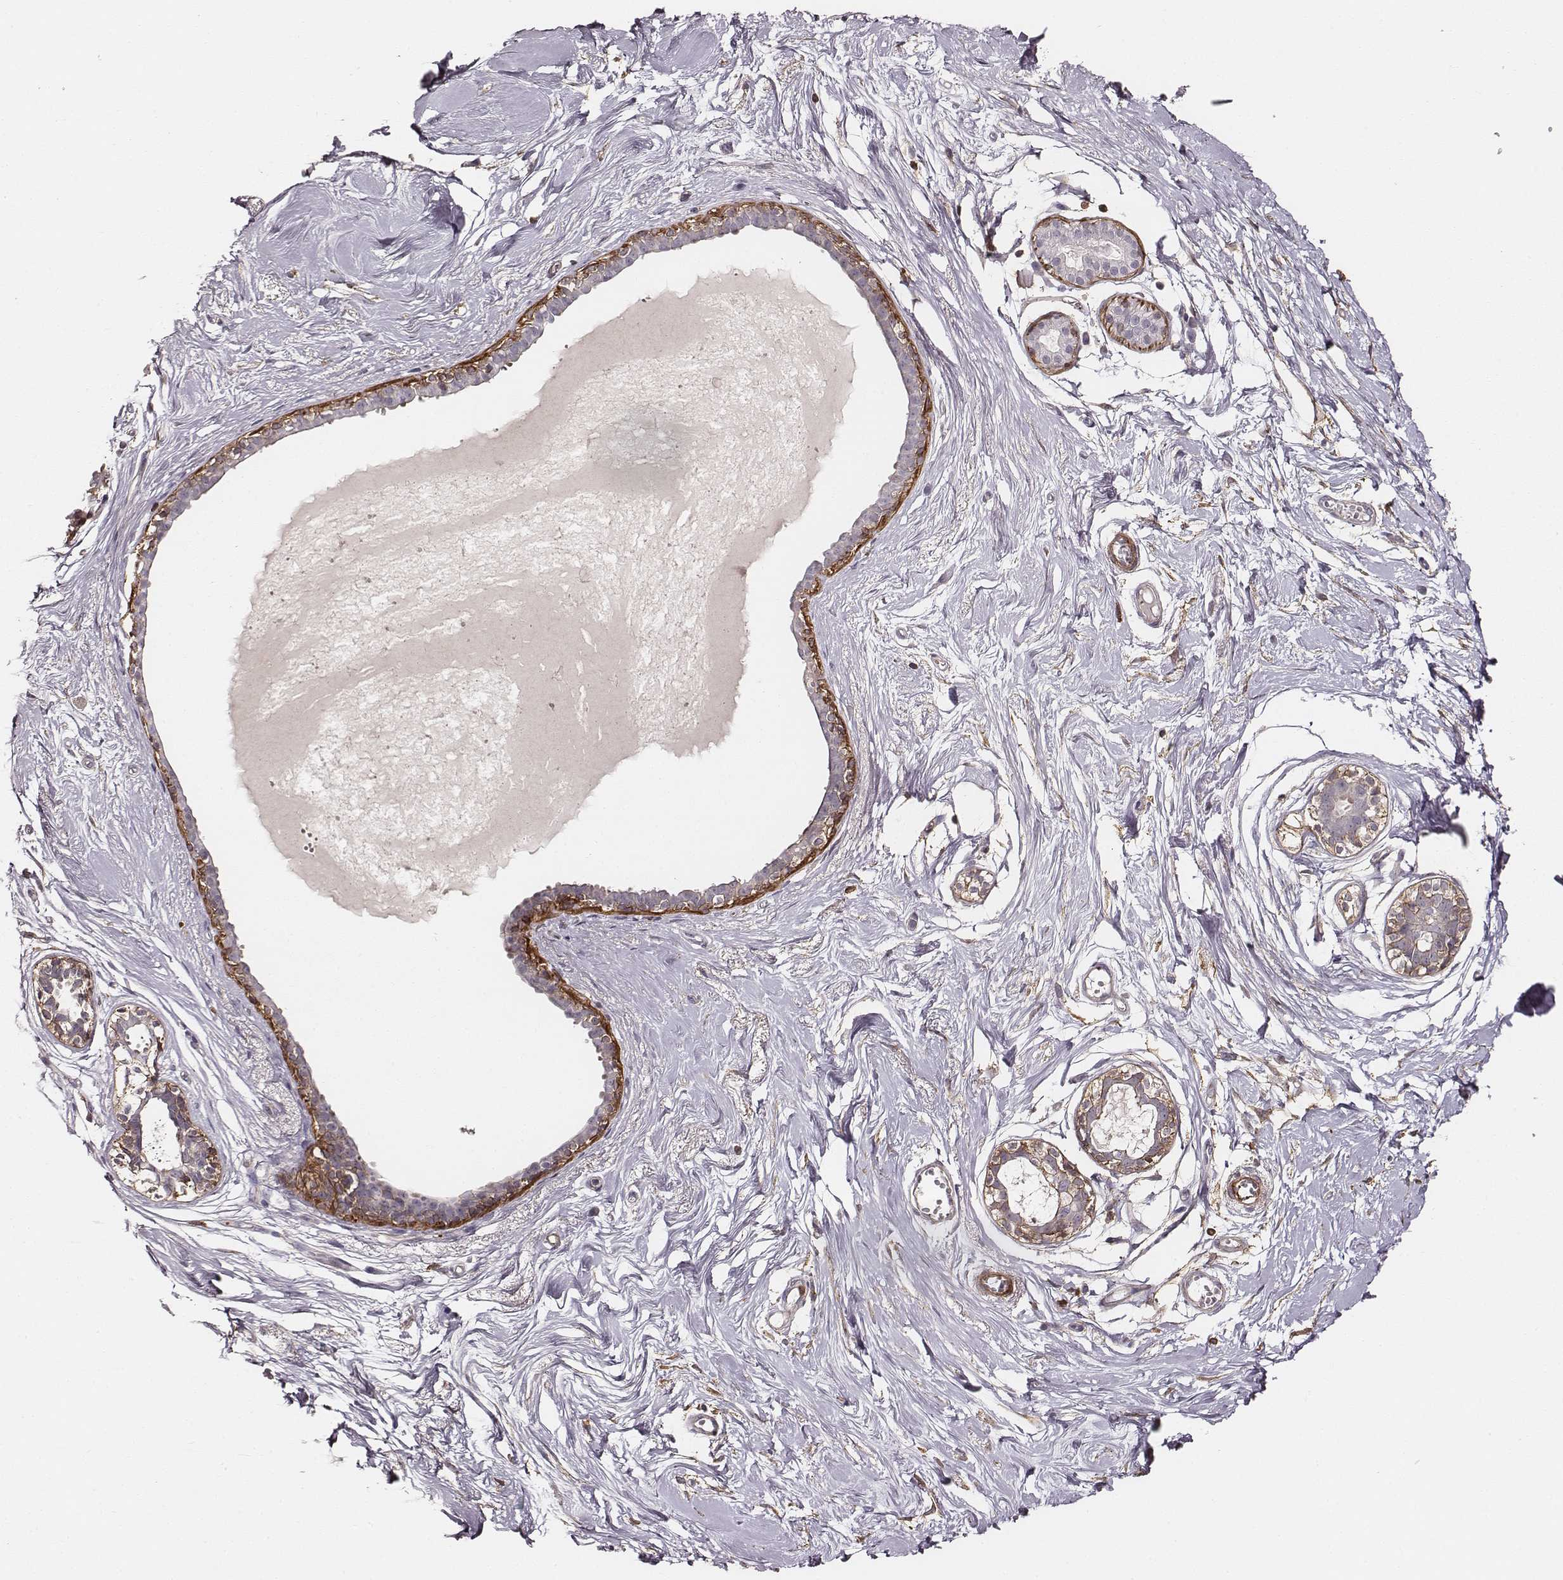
{"staining": {"intensity": "negative", "quantity": "none", "location": "none"}, "tissue": "breast", "cell_type": "Adipocytes", "image_type": "normal", "snomed": [{"axis": "morphology", "description": "Normal tissue, NOS"}, {"axis": "topography", "description": "Breast"}], "caption": "Protein analysis of benign breast exhibits no significant staining in adipocytes. (DAB (3,3'-diaminobenzidine) immunohistochemistry visualized using brightfield microscopy, high magnification).", "gene": "ZYX", "patient": {"sex": "female", "age": 49}}